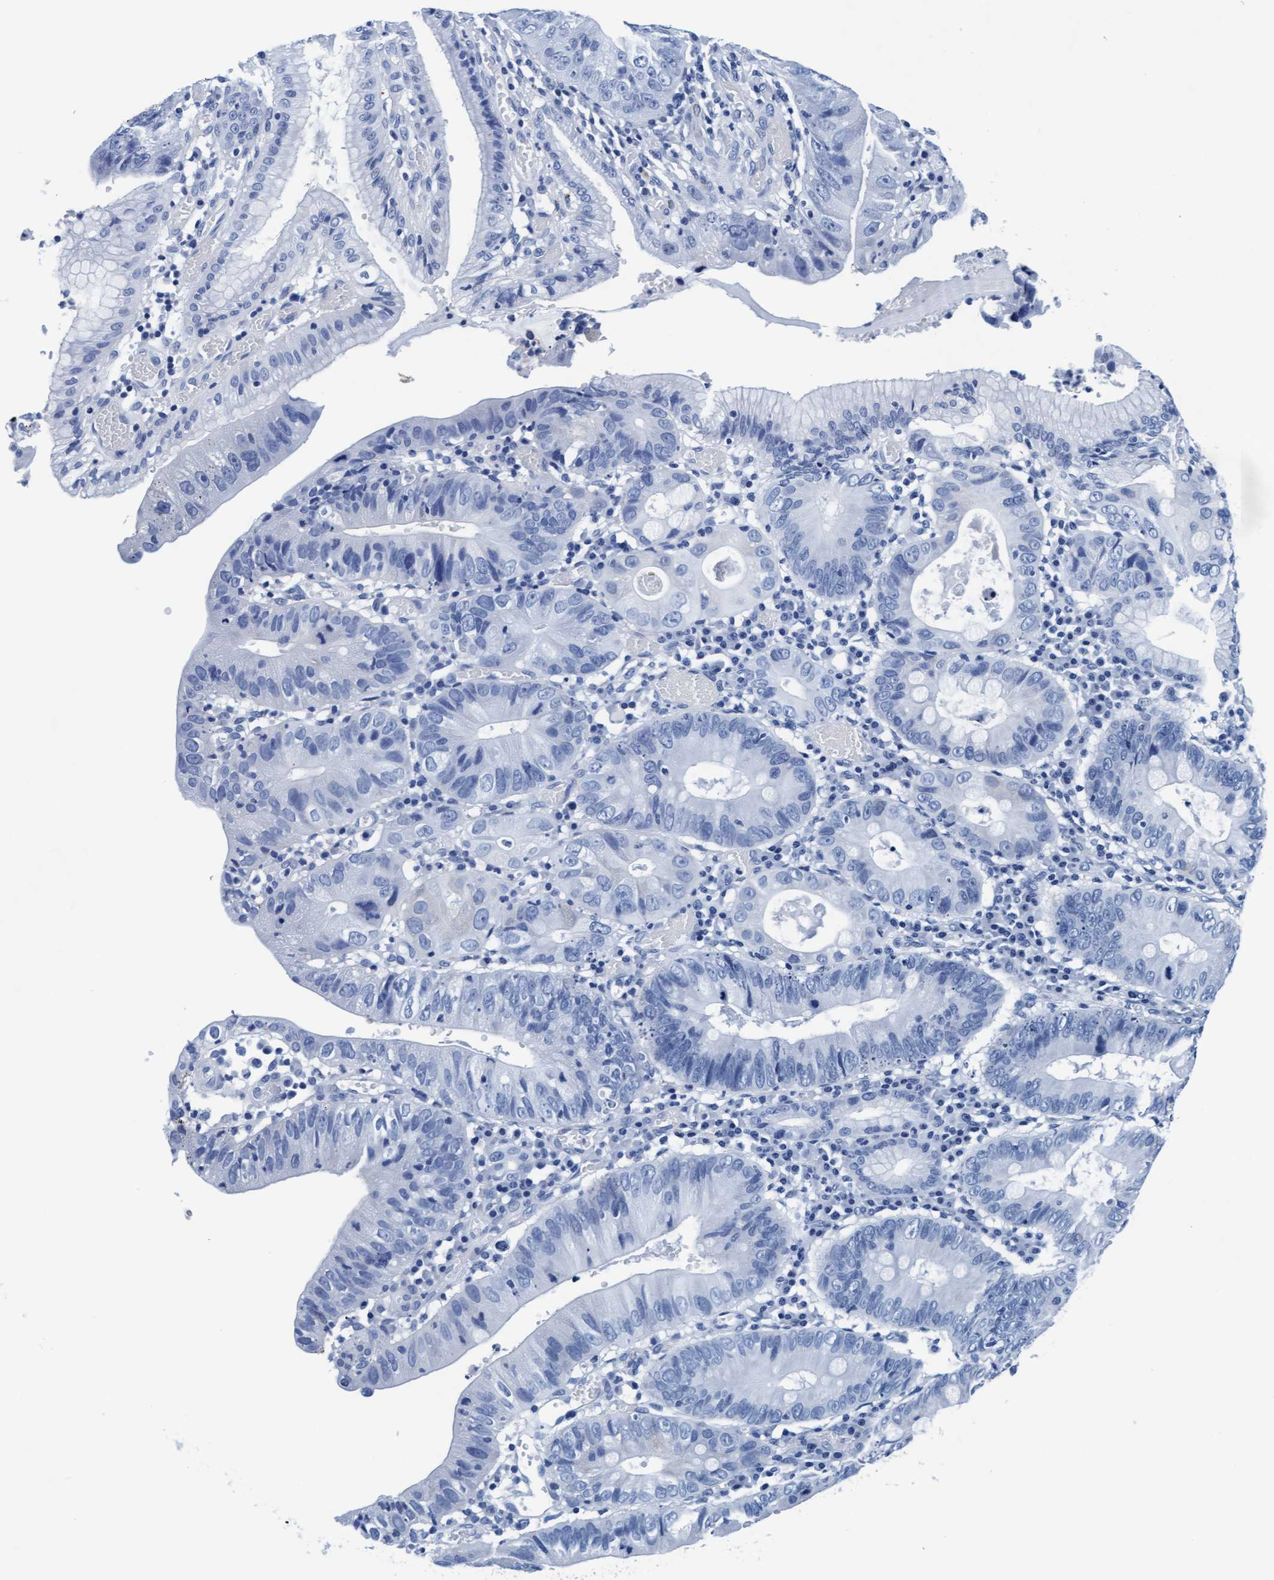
{"staining": {"intensity": "negative", "quantity": "none", "location": "none"}, "tissue": "stomach cancer", "cell_type": "Tumor cells", "image_type": "cancer", "snomed": [{"axis": "morphology", "description": "Adenocarcinoma, NOS"}, {"axis": "topography", "description": "Stomach"}], "caption": "The image reveals no staining of tumor cells in stomach cancer (adenocarcinoma). (Immunohistochemistry (ihc), brightfield microscopy, high magnification).", "gene": "ARSG", "patient": {"sex": "male", "age": 59}}